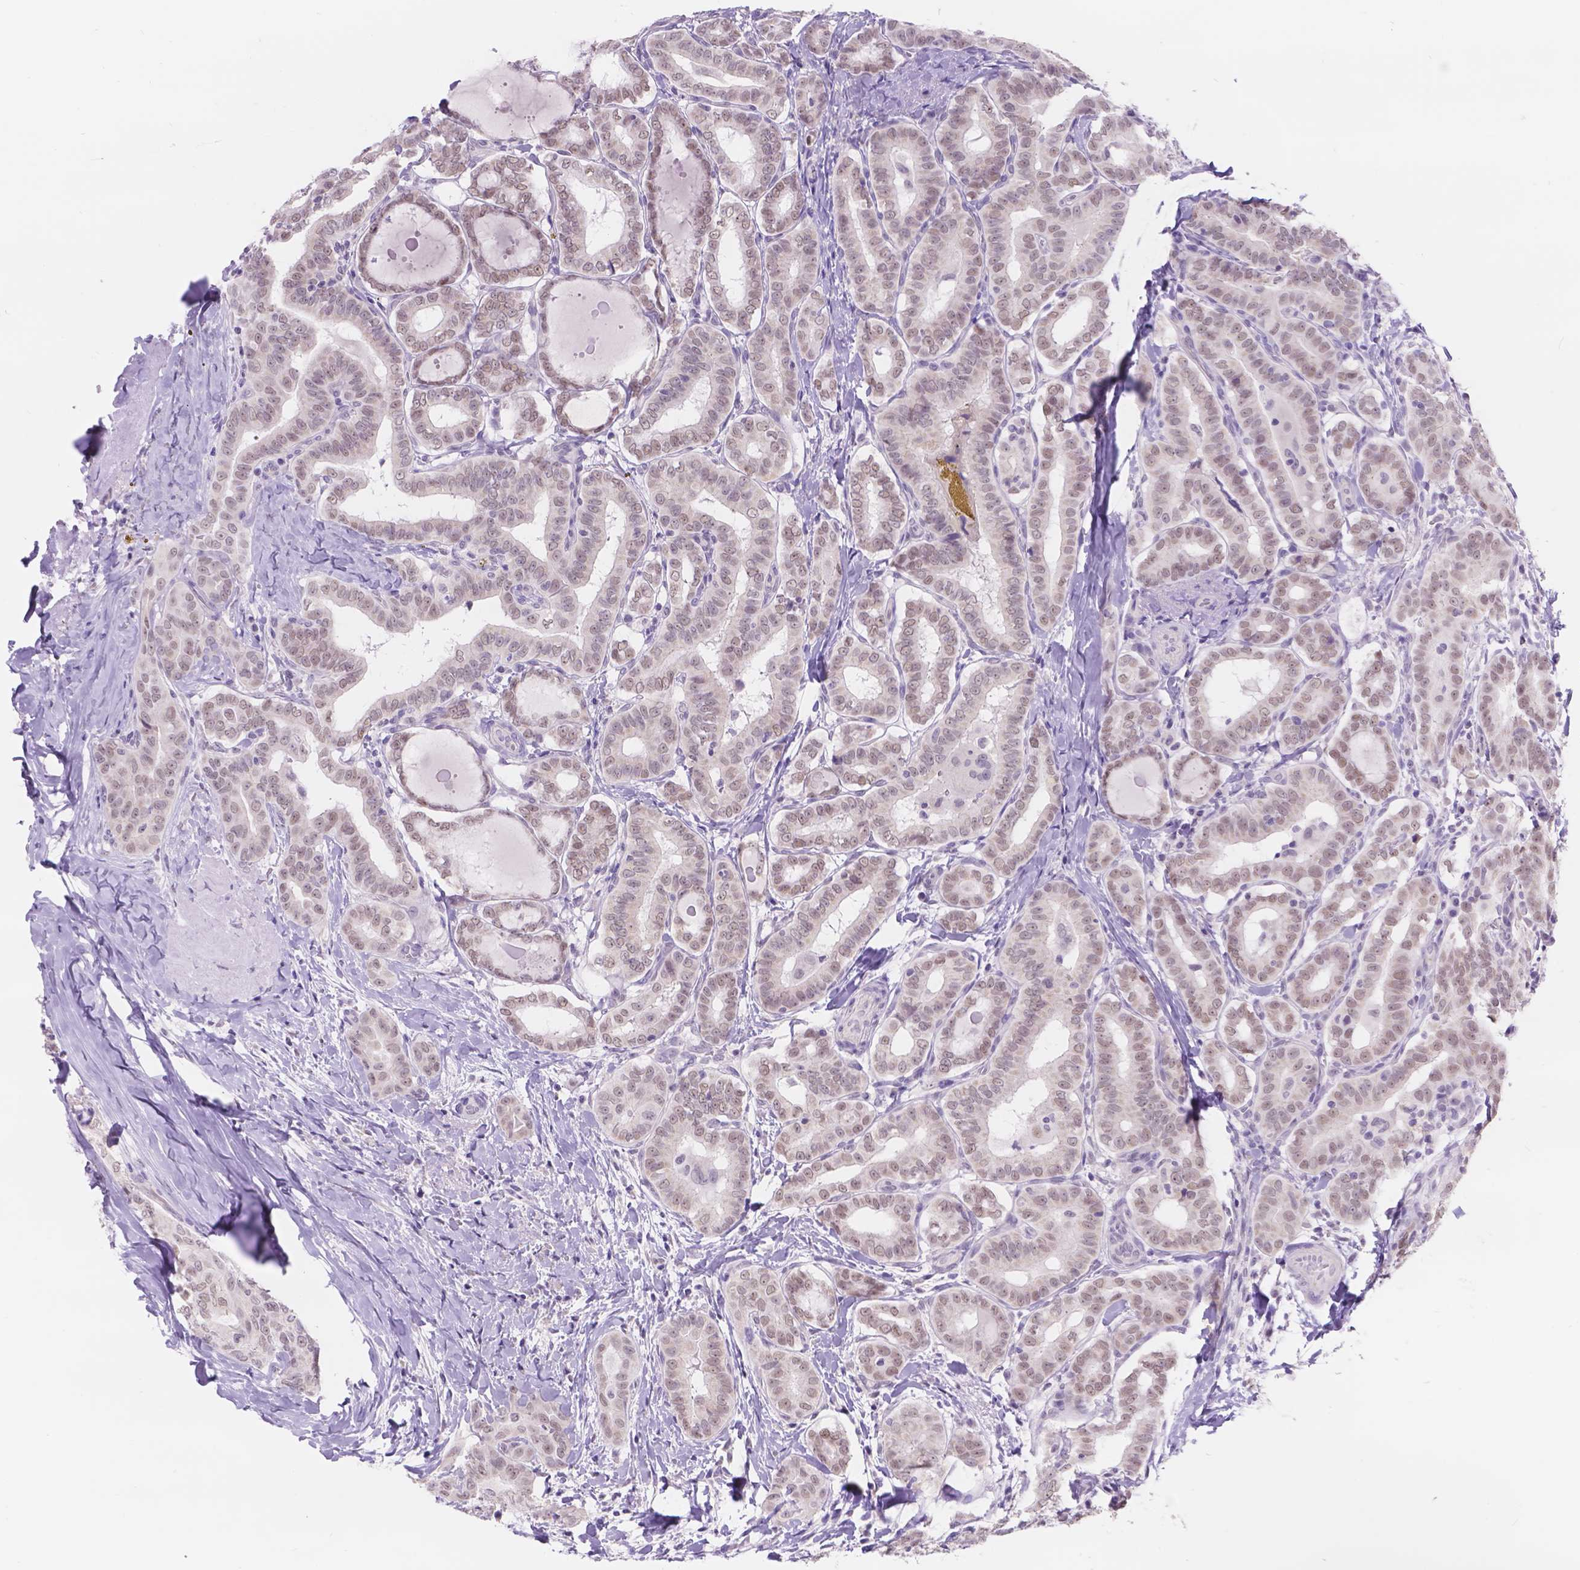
{"staining": {"intensity": "weak", "quantity": ">75%", "location": "nuclear"}, "tissue": "thyroid cancer", "cell_type": "Tumor cells", "image_type": "cancer", "snomed": [{"axis": "morphology", "description": "Papillary adenocarcinoma, NOS"}, {"axis": "morphology", "description": "Papillary adenoma metastatic"}, {"axis": "topography", "description": "Thyroid gland"}], "caption": "High-magnification brightfield microscopy of thyroid cancer stained with DAB (3,3'-diaminobenzidine) (brown) and counterstained with hematoxylin (blue). tumor cells exhibit weak nuclear expression is identified in about>75% of cells.", "gene": "DCC", "patient": {"sex": "female", "age": 50}}